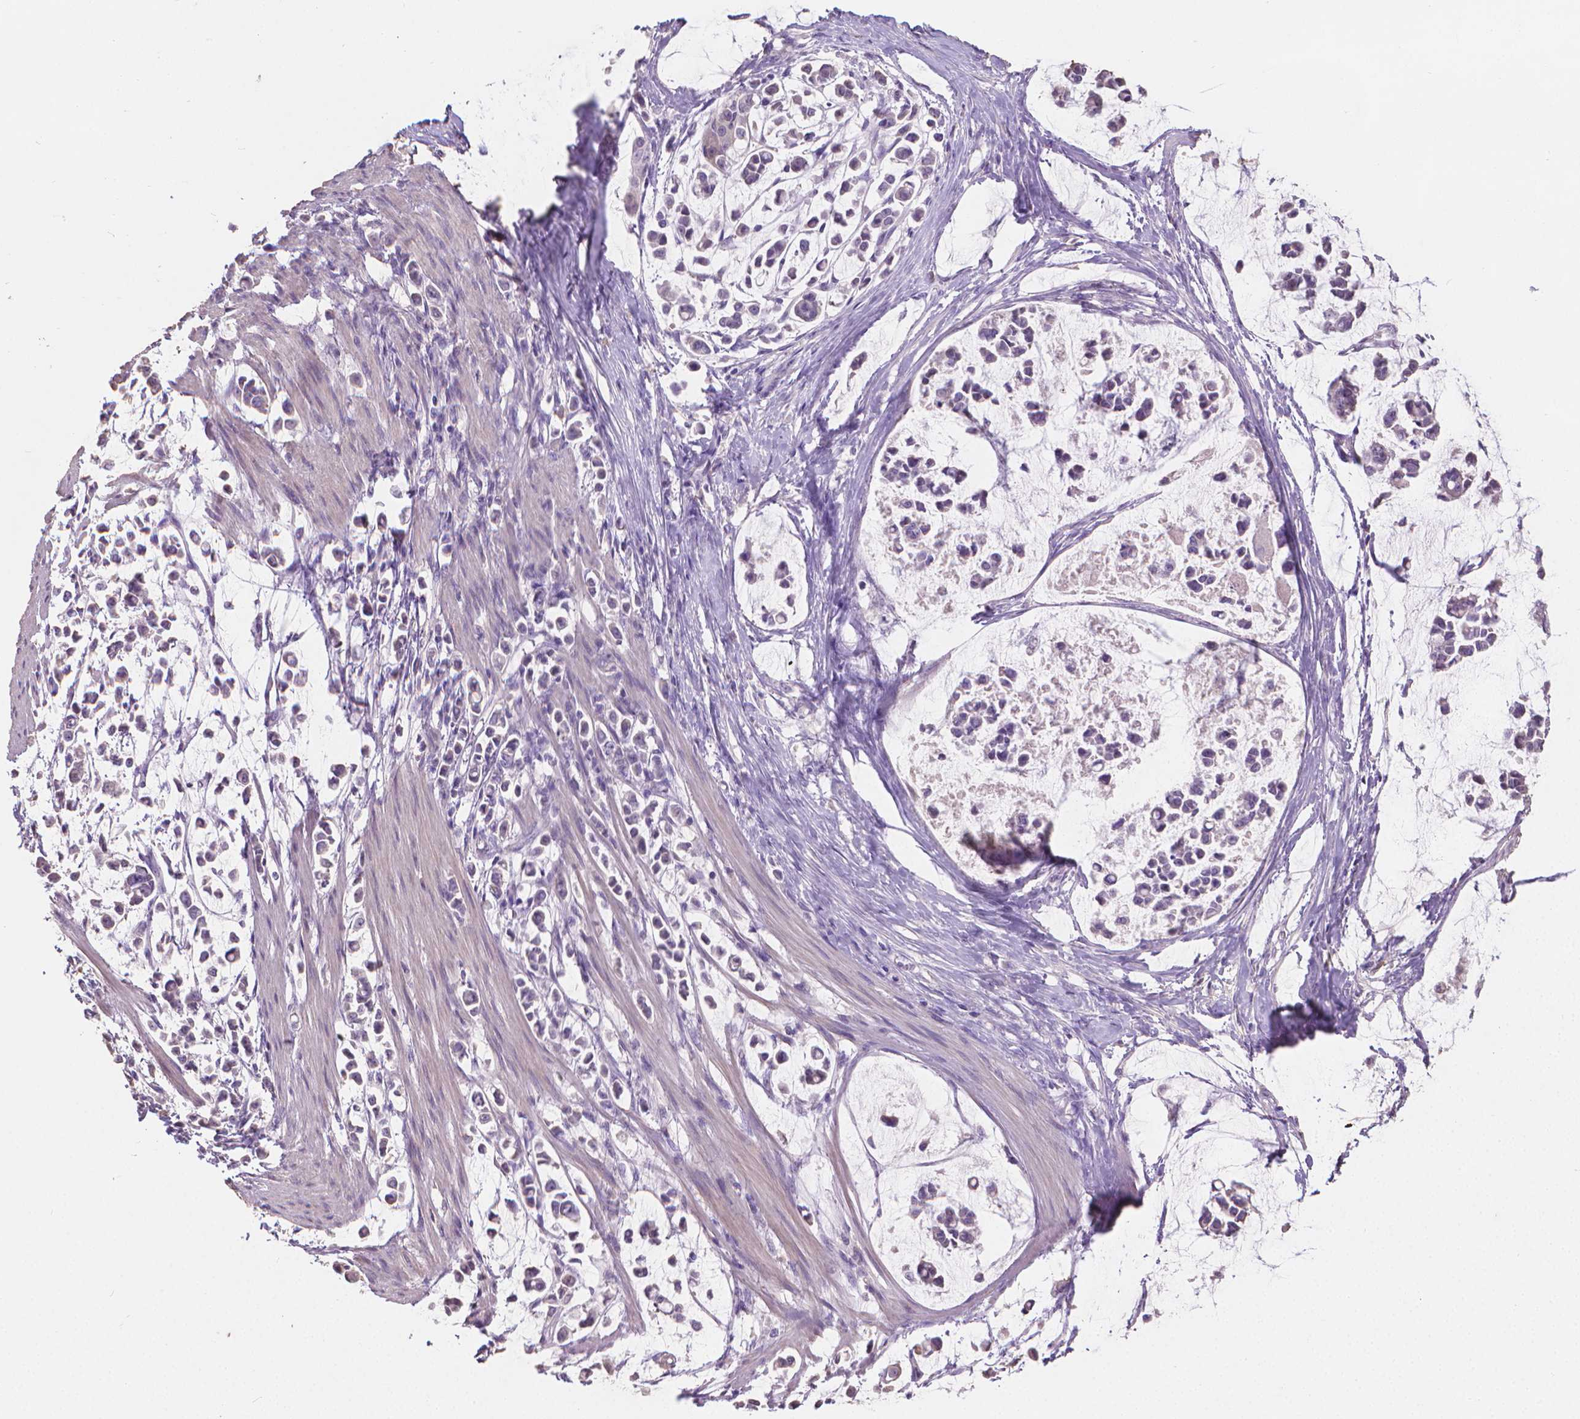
{"staining": {"intensity": "negative", "quantity": "none", "location": "none"}, "tissue": "stomach cancer", "cell_type": "Tumor cells", "image_type": "cancer", "snomed": [{"axis": "morphology", "description": "Adenocarcinoma, NOS"}, {"axis": "topography", "description": "Stomach"}], "caption": "IHC of human adenocarcinoma (stomach) exhibits no positivity in tumor cells.", "gene": "CABCOCO1", "patient": {"sex": "male", "age": 82}}